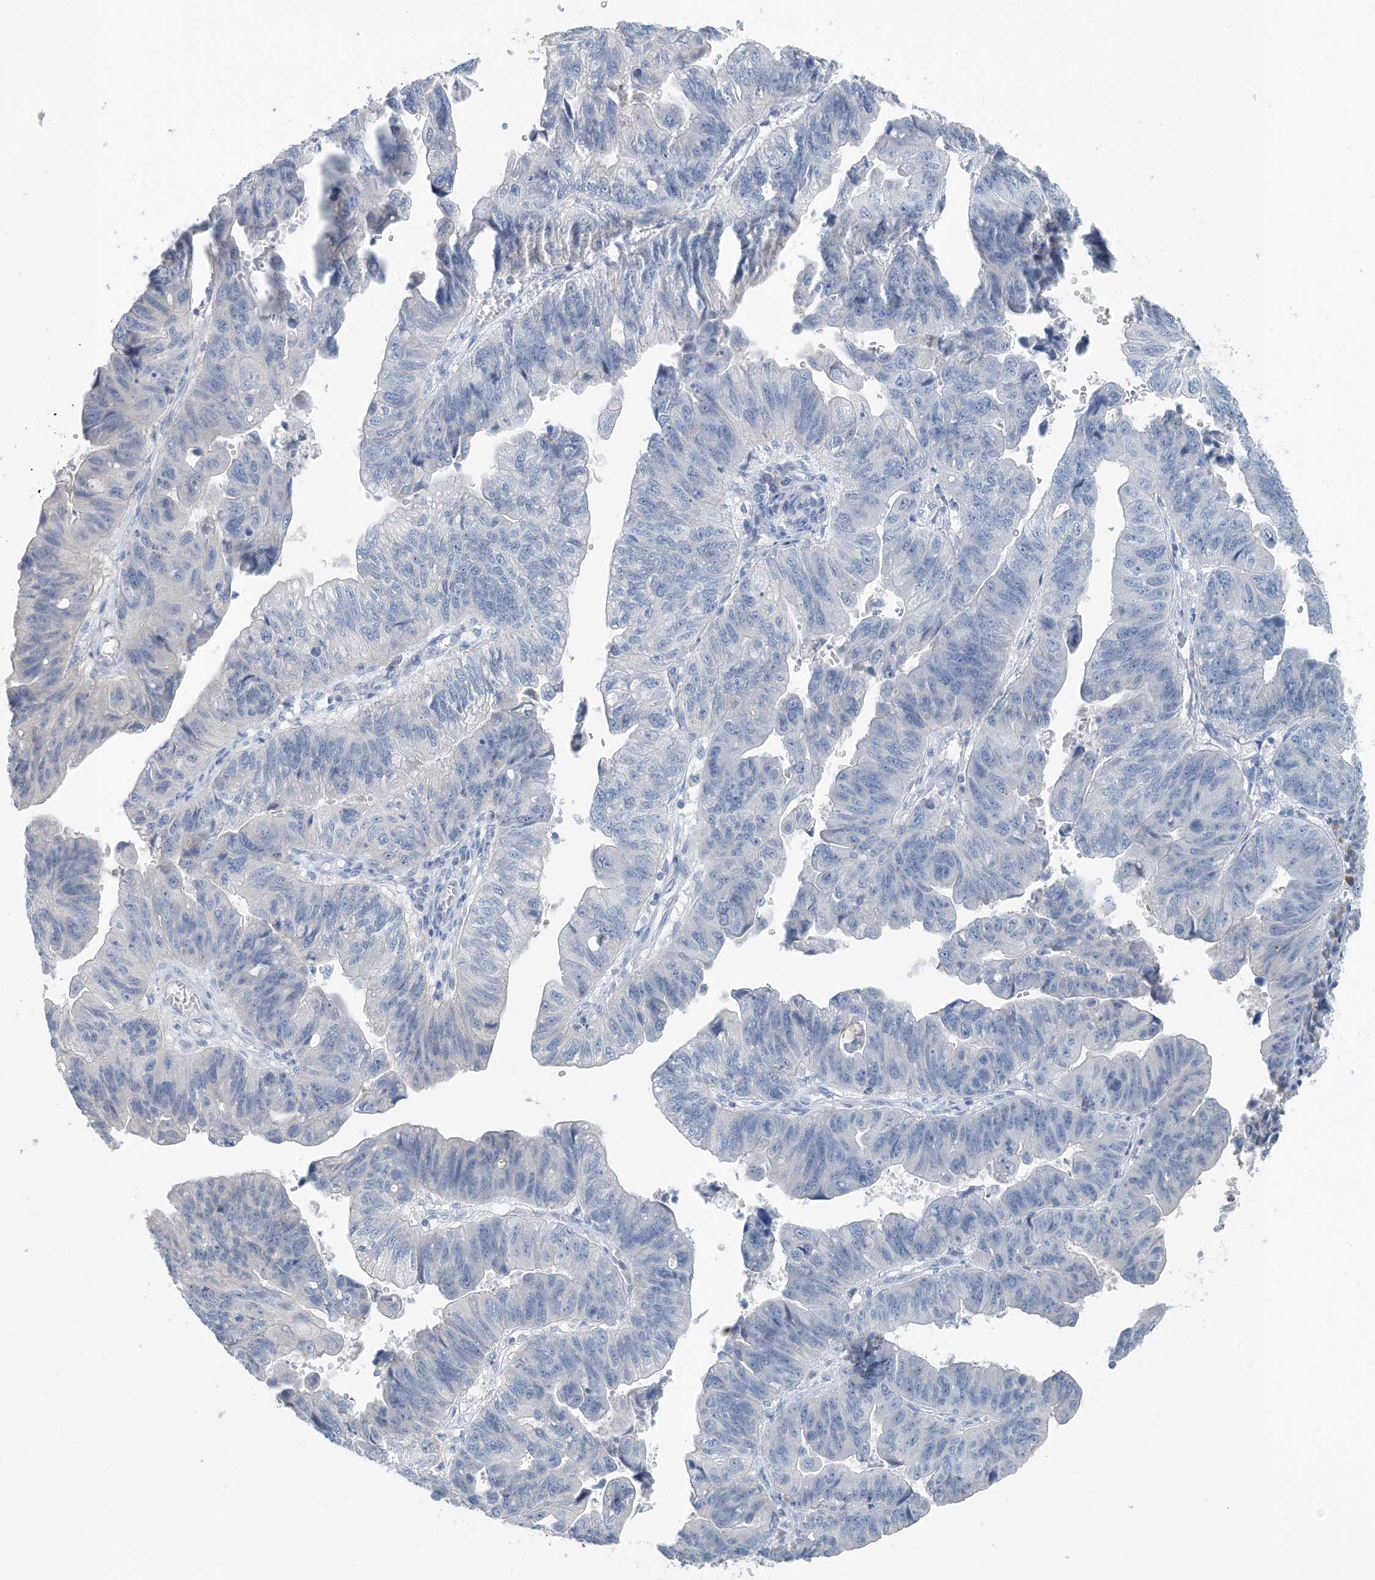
{"staining": {"intensity": "negative", "quantity": "none", "location": "none"}, "tissue": "stomach cancer", "cell_type": "Tumor cells", "image_type": "cancer", "snomed": [{"axis": "morphology", "description": "Adenocarcinoma, NOS"}, {"axis": "topography", "description": "Stomach"}], "caption": "This is an immunohistochemistry image of adenocarcinoma (stomach). There is no staining in tumor cells.", "gene": "CTRL", "patient": {"sex": "male", "age": 59}}